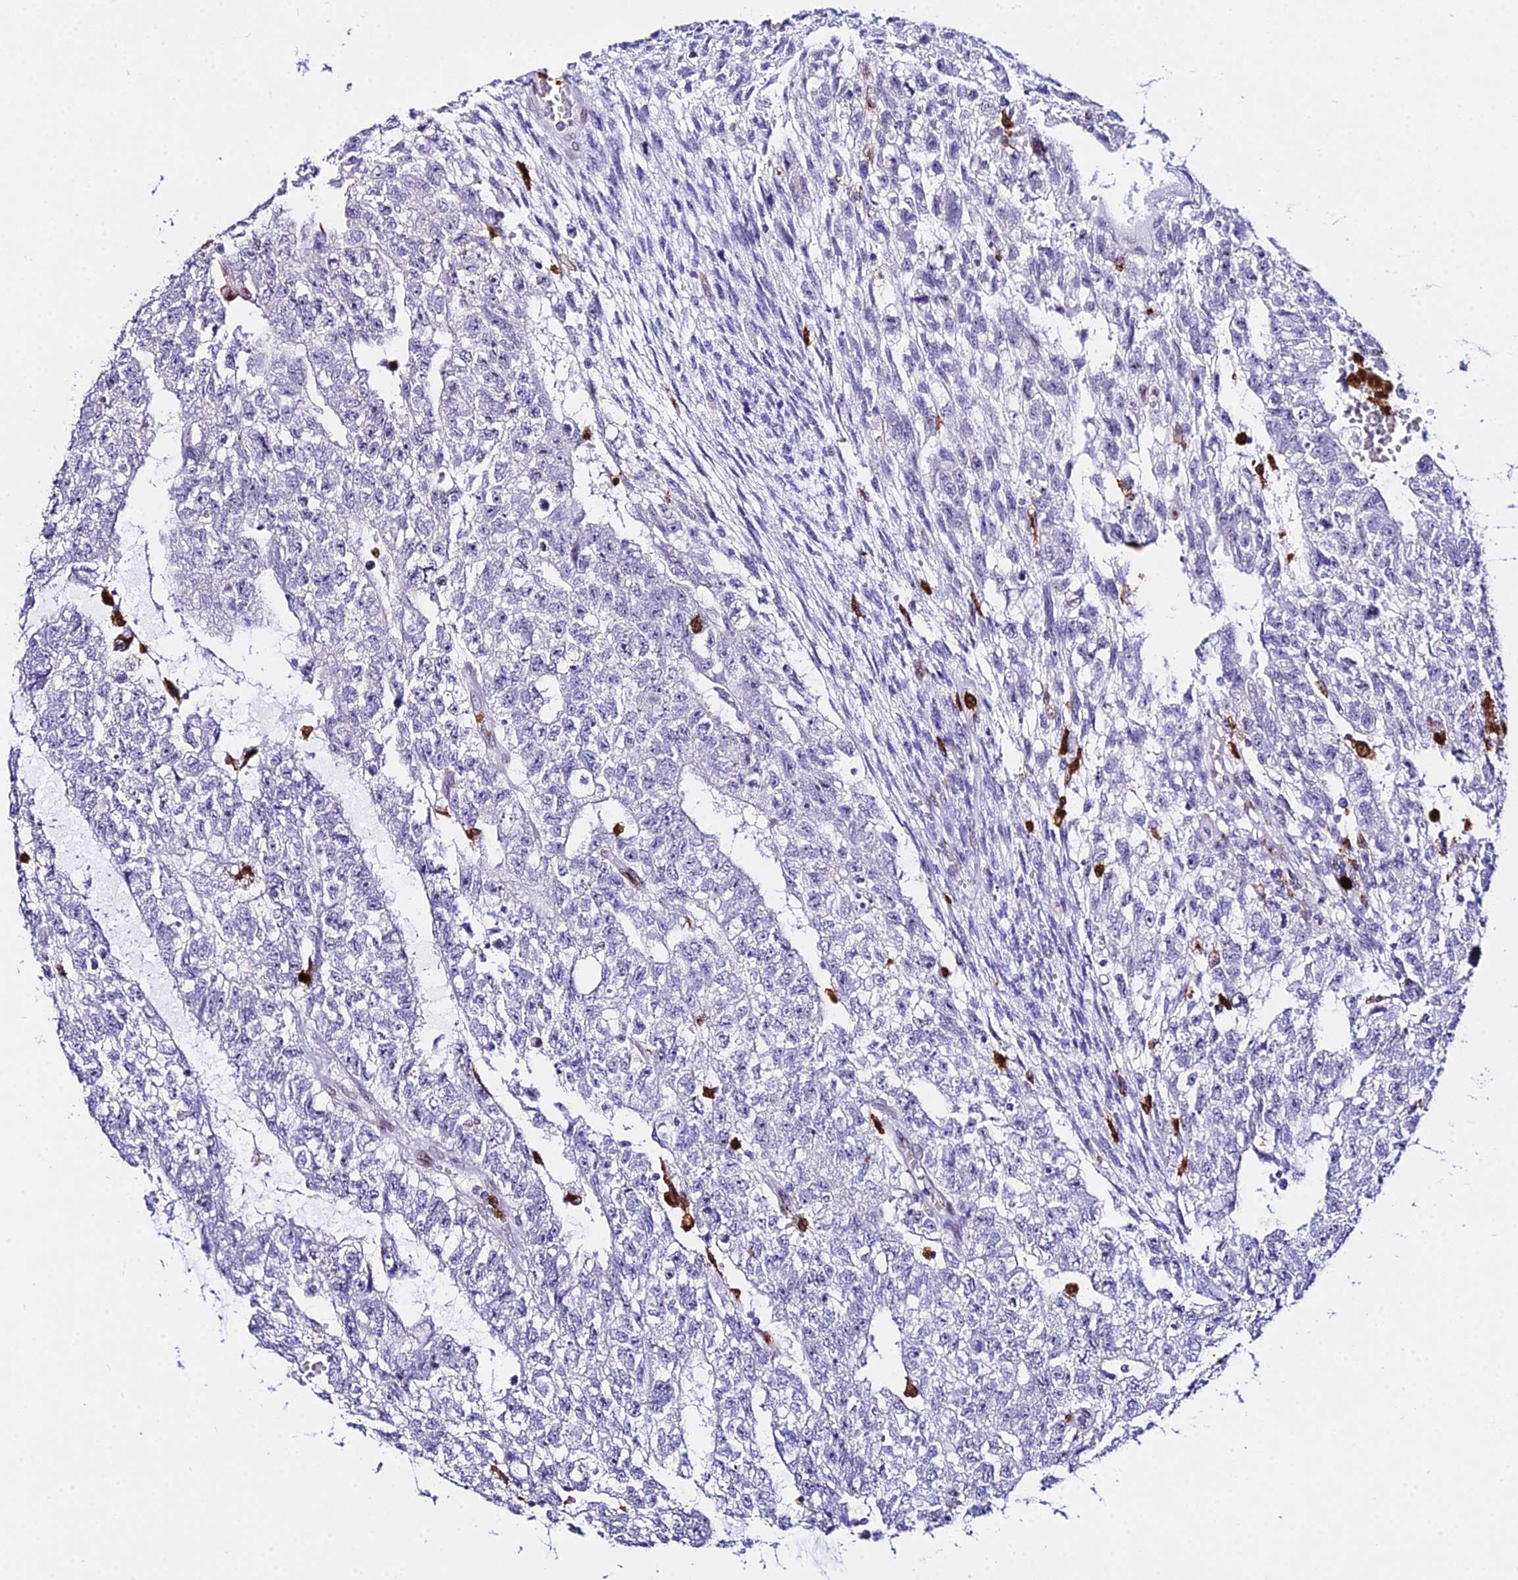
{"staining": {"intensity": "negative", "quantity": "none", "location": "none"}, "tissue": "testis cancer", "cell_type": "Tumor cells", "image_type": "cancer", "snomed": [{"axis": "morphology", "description": "Carcinoma, Embryonal, NOS"}, {"axis": "topography", "description": "Testis"}], "caption": "Tumor cells are negative for brown protein staining in testis cancer. (DAB (3,3'-diaminobenzidine) immunohistochemistry (IHC) visualized using brightfield microscopy, high magnification).", "gene": "MCM10", "patient": {"sex": "male", "age": 26}}